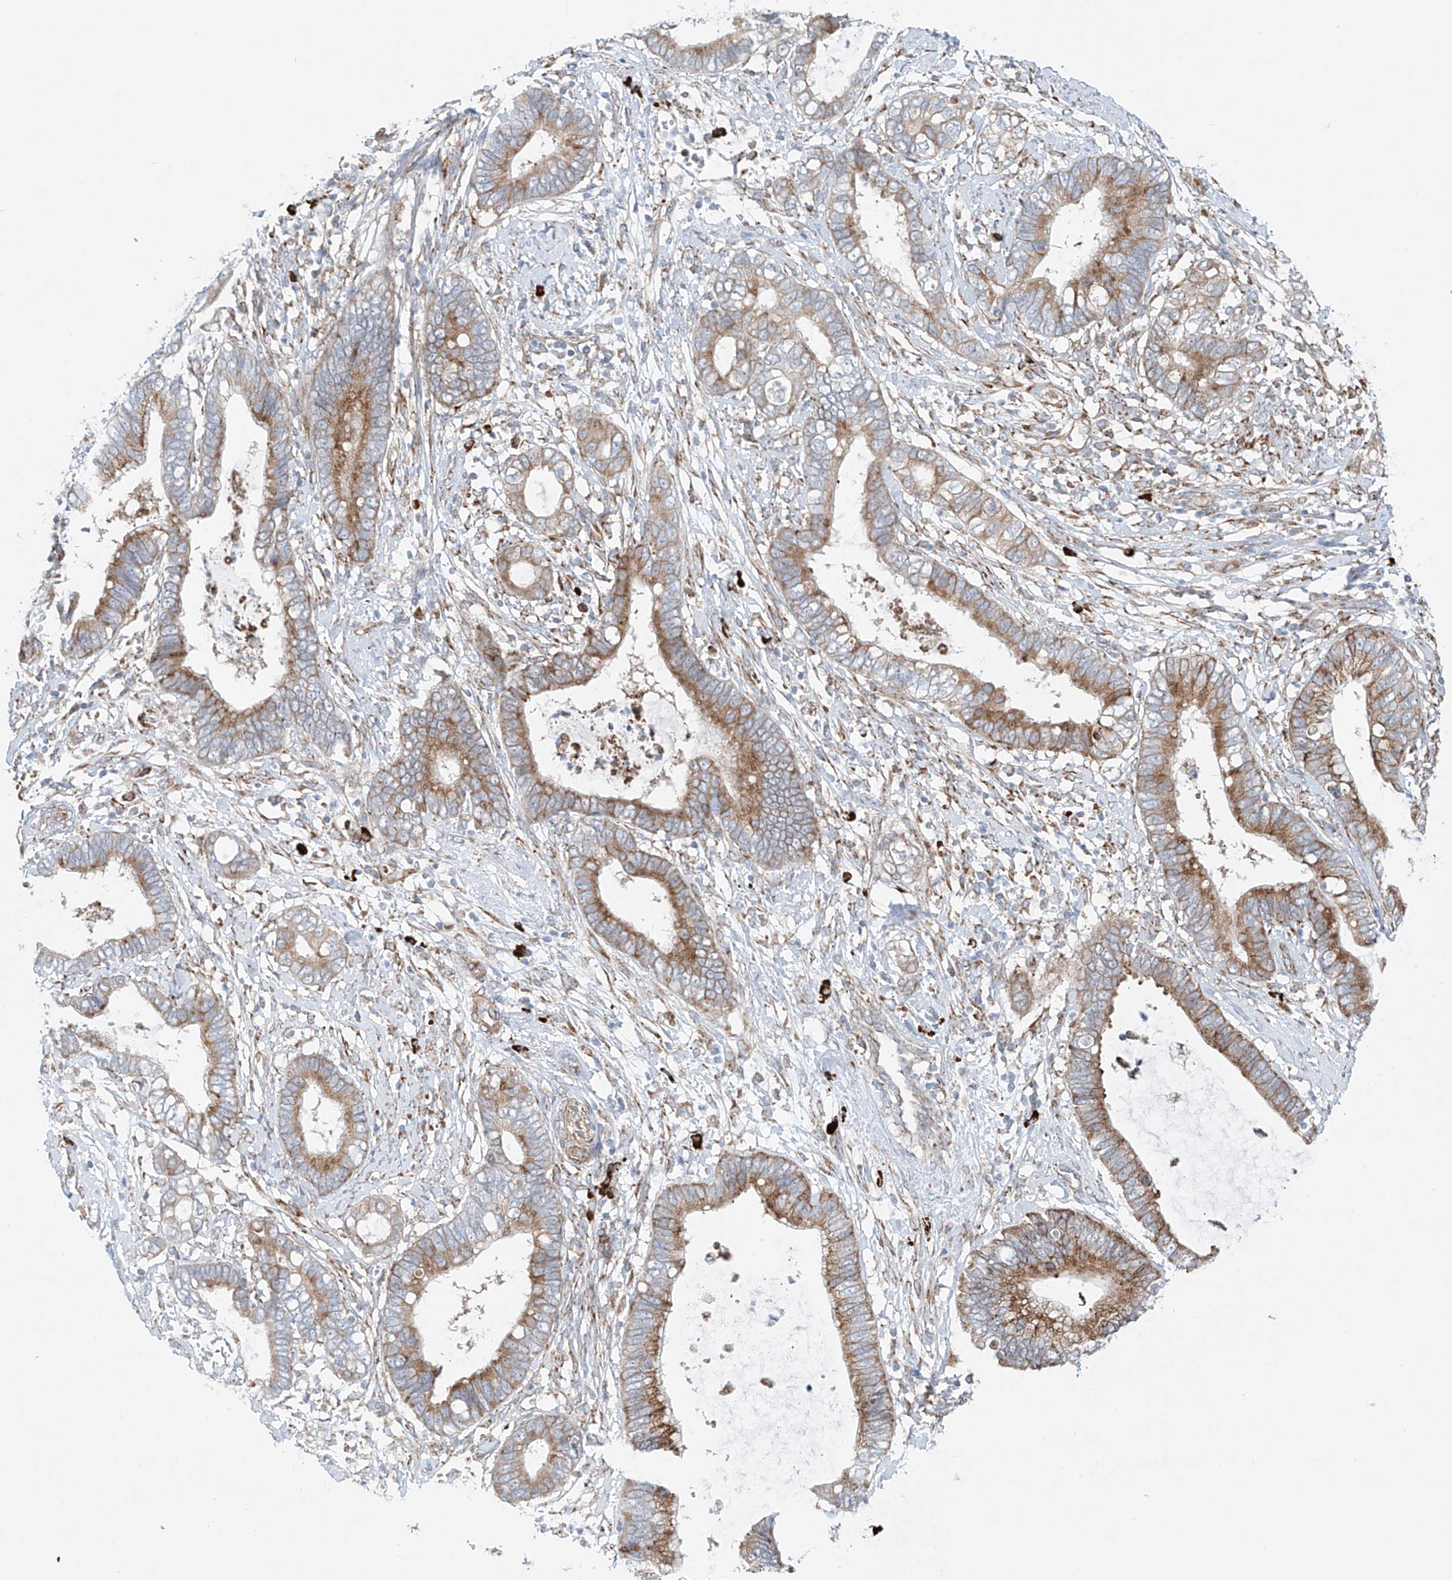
{"staining": {"intensity": "moderate", "quantity": ">75%", "location": "cytoplasmic/membranous"}, "tissue": "cervical cancer", "cell_type": "Tumor cells", "image_type": "cancer", "snomed": [{"axis": "morphology", "description": "Adenocarcinoma, NOS"}, {"axis": "topography", "description": "Cervix"}], "caption": "IHC micrograph of neoplastic tissue: adenocarcinoma (cervical) stained using IHC demonstrates medium levels of moderate protein expression localized specifically in the cytoplasmic/membranous of tumor cells, appearing as a cytoplasmic/membranous brown color.", "gene": "EIPR1", "patient": {"sex": "female", "age": 44}}